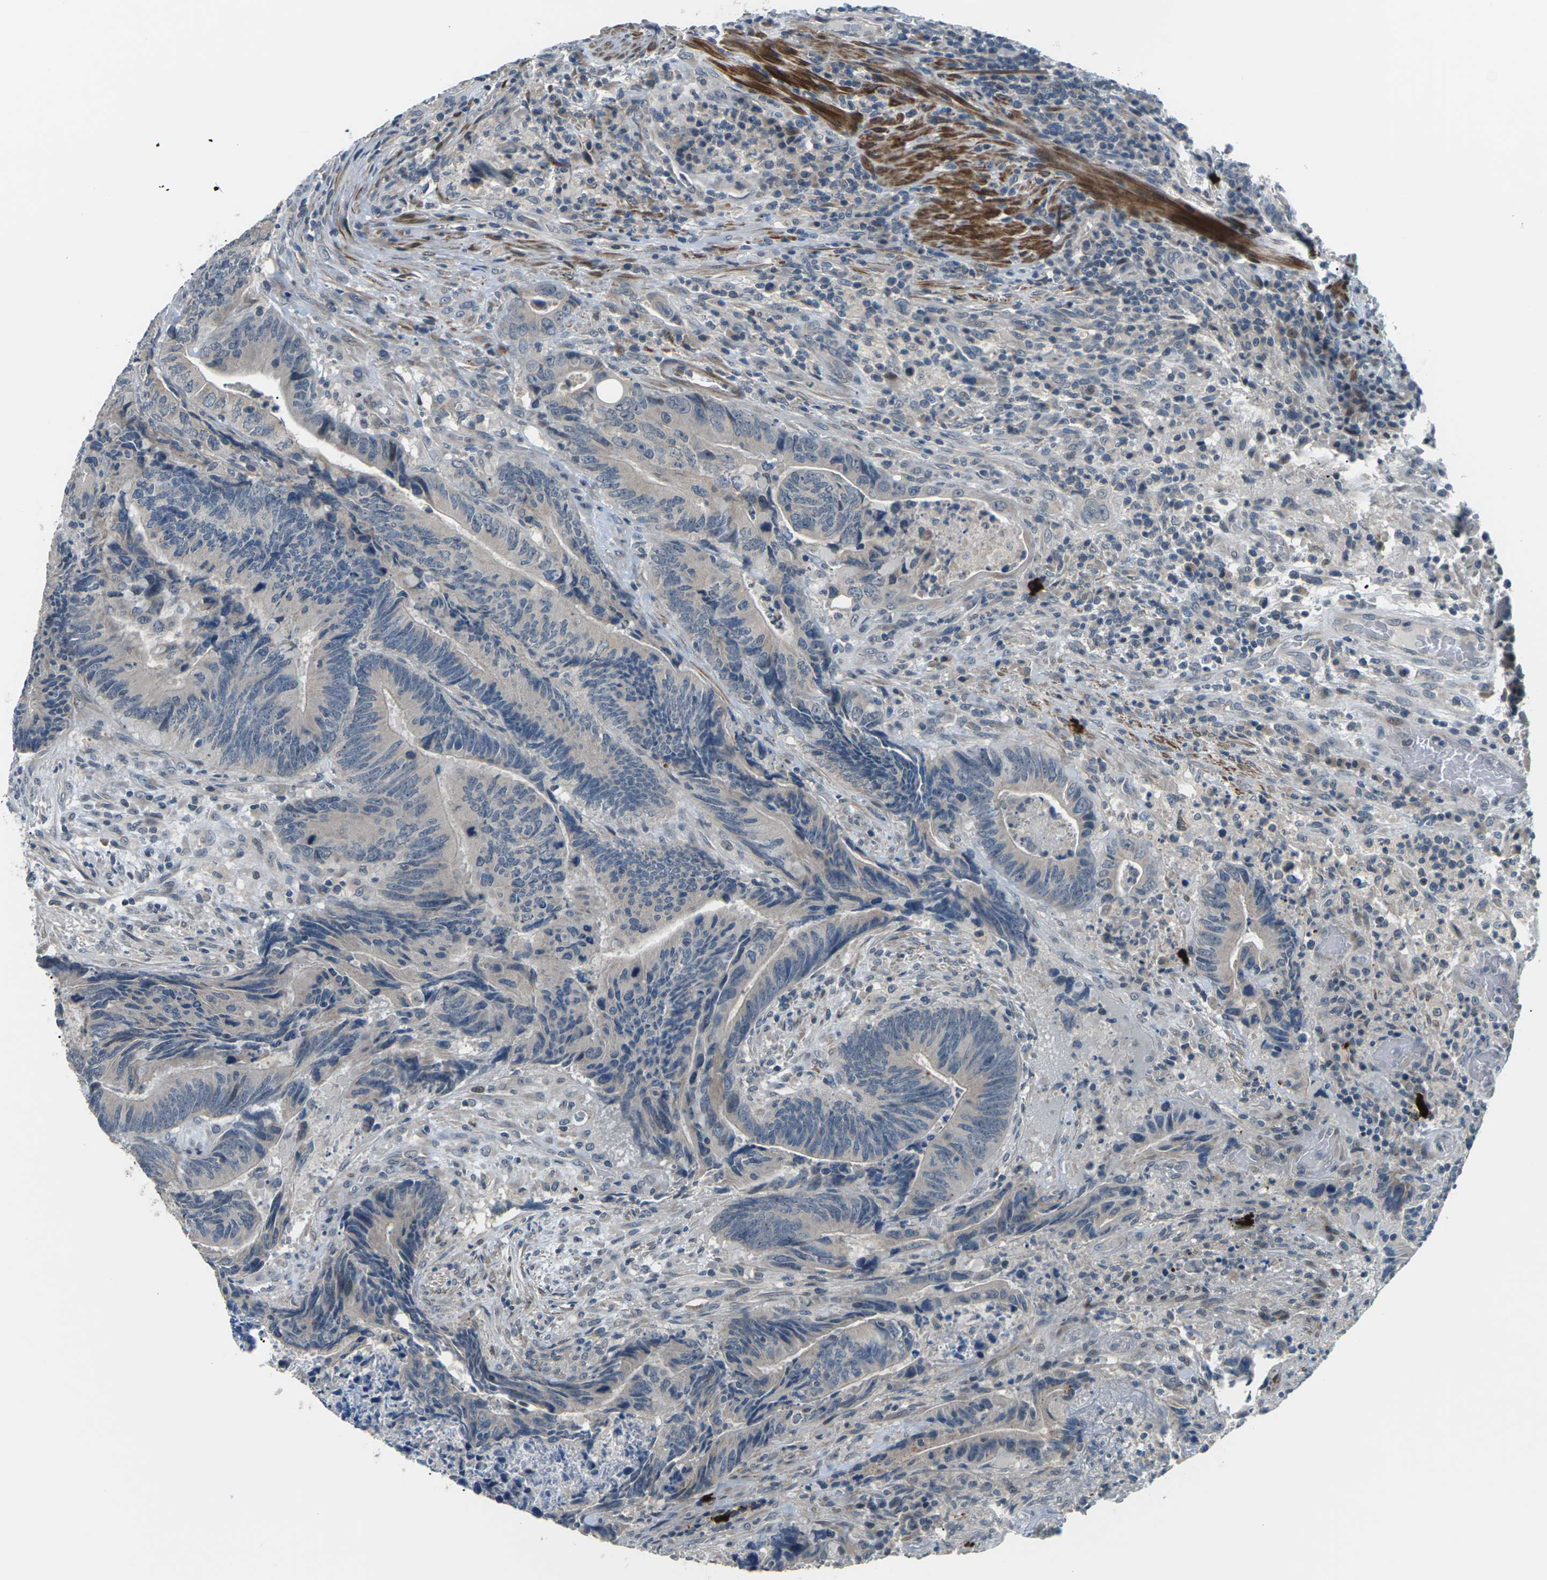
{"staining": {"intensity": "negative", "quantity": "none", "location": "none"}, "tissue": "colorectal cancer", "cell_type": "Tumor cells", "image_type": "cancer", "snomed": [{"axis": "morphology", "description": "Normal tissue, NOS"}, {"axis": "morphology", "description": "Adenocarcinoma, NOS"}, {"axis": "topography", "description": "Colon"}], "caption": "High power microscopy image of an immunohistochemistry (IHC) photomicrograph of colorectal cancer (adenocarcinoma), revealing no significant expression in tumor cells.", "gene": "SLC13A3", "patient": {"sex": "male", "age": 56}}